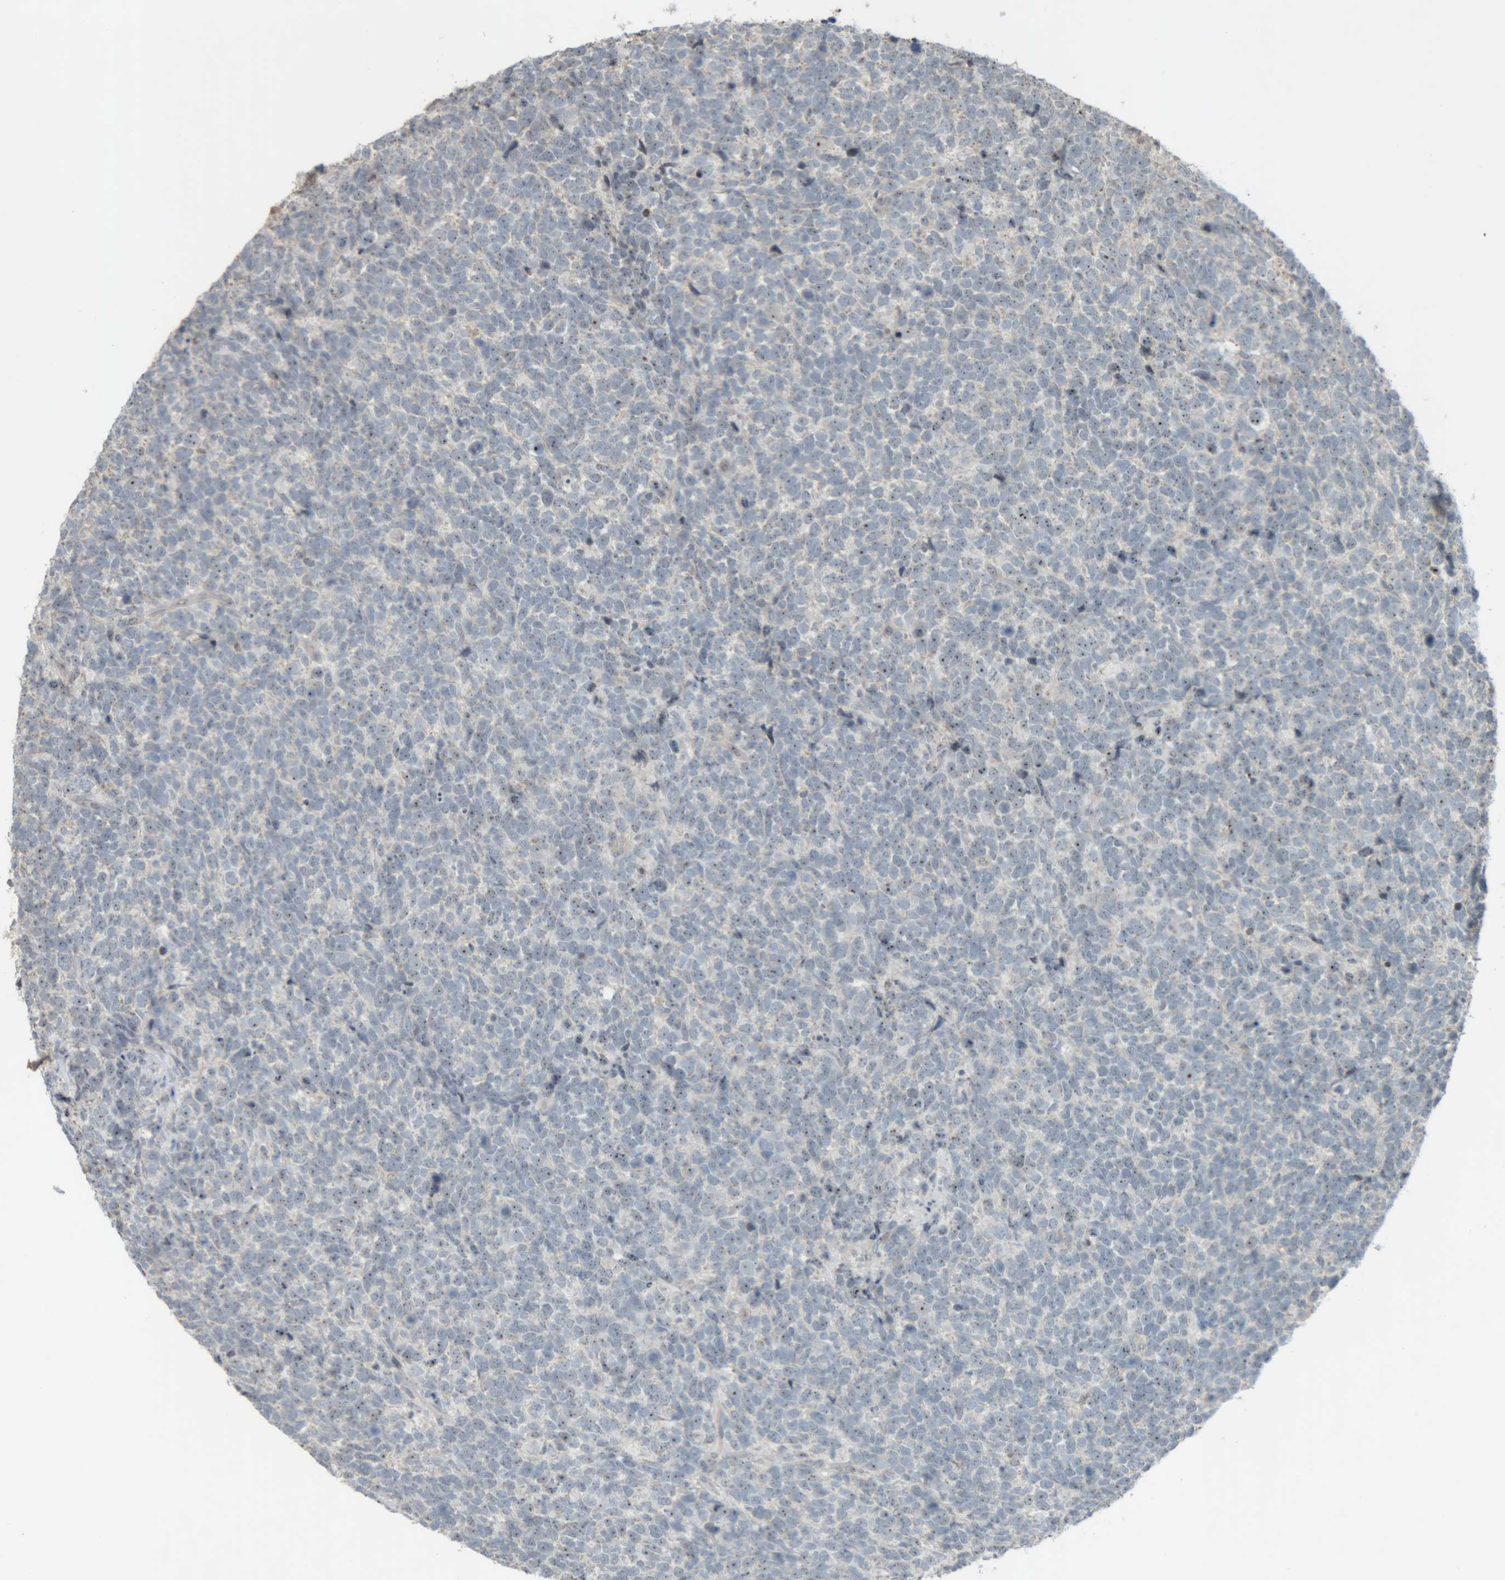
{"staining": {"intensity": "negative", "quantity": "none", "location": "none"}, "tissue": "urothelial cancer", "cell_type": "Tumor cells", "image_type": "cancer", "snomed": [{"axis": "morphology", "description": "Urothelial carcinoma, High grade"}, {"axis": "topography", "description": "Urinary bladder"}], "caption": "Urothelial carcinoma (high-grade) stained for a protein using immunohistochemistry (IHC) demonstrates no staining tumor cells.", "gene": "RPF1", "patient": {"sex": "female", "age": 82}}